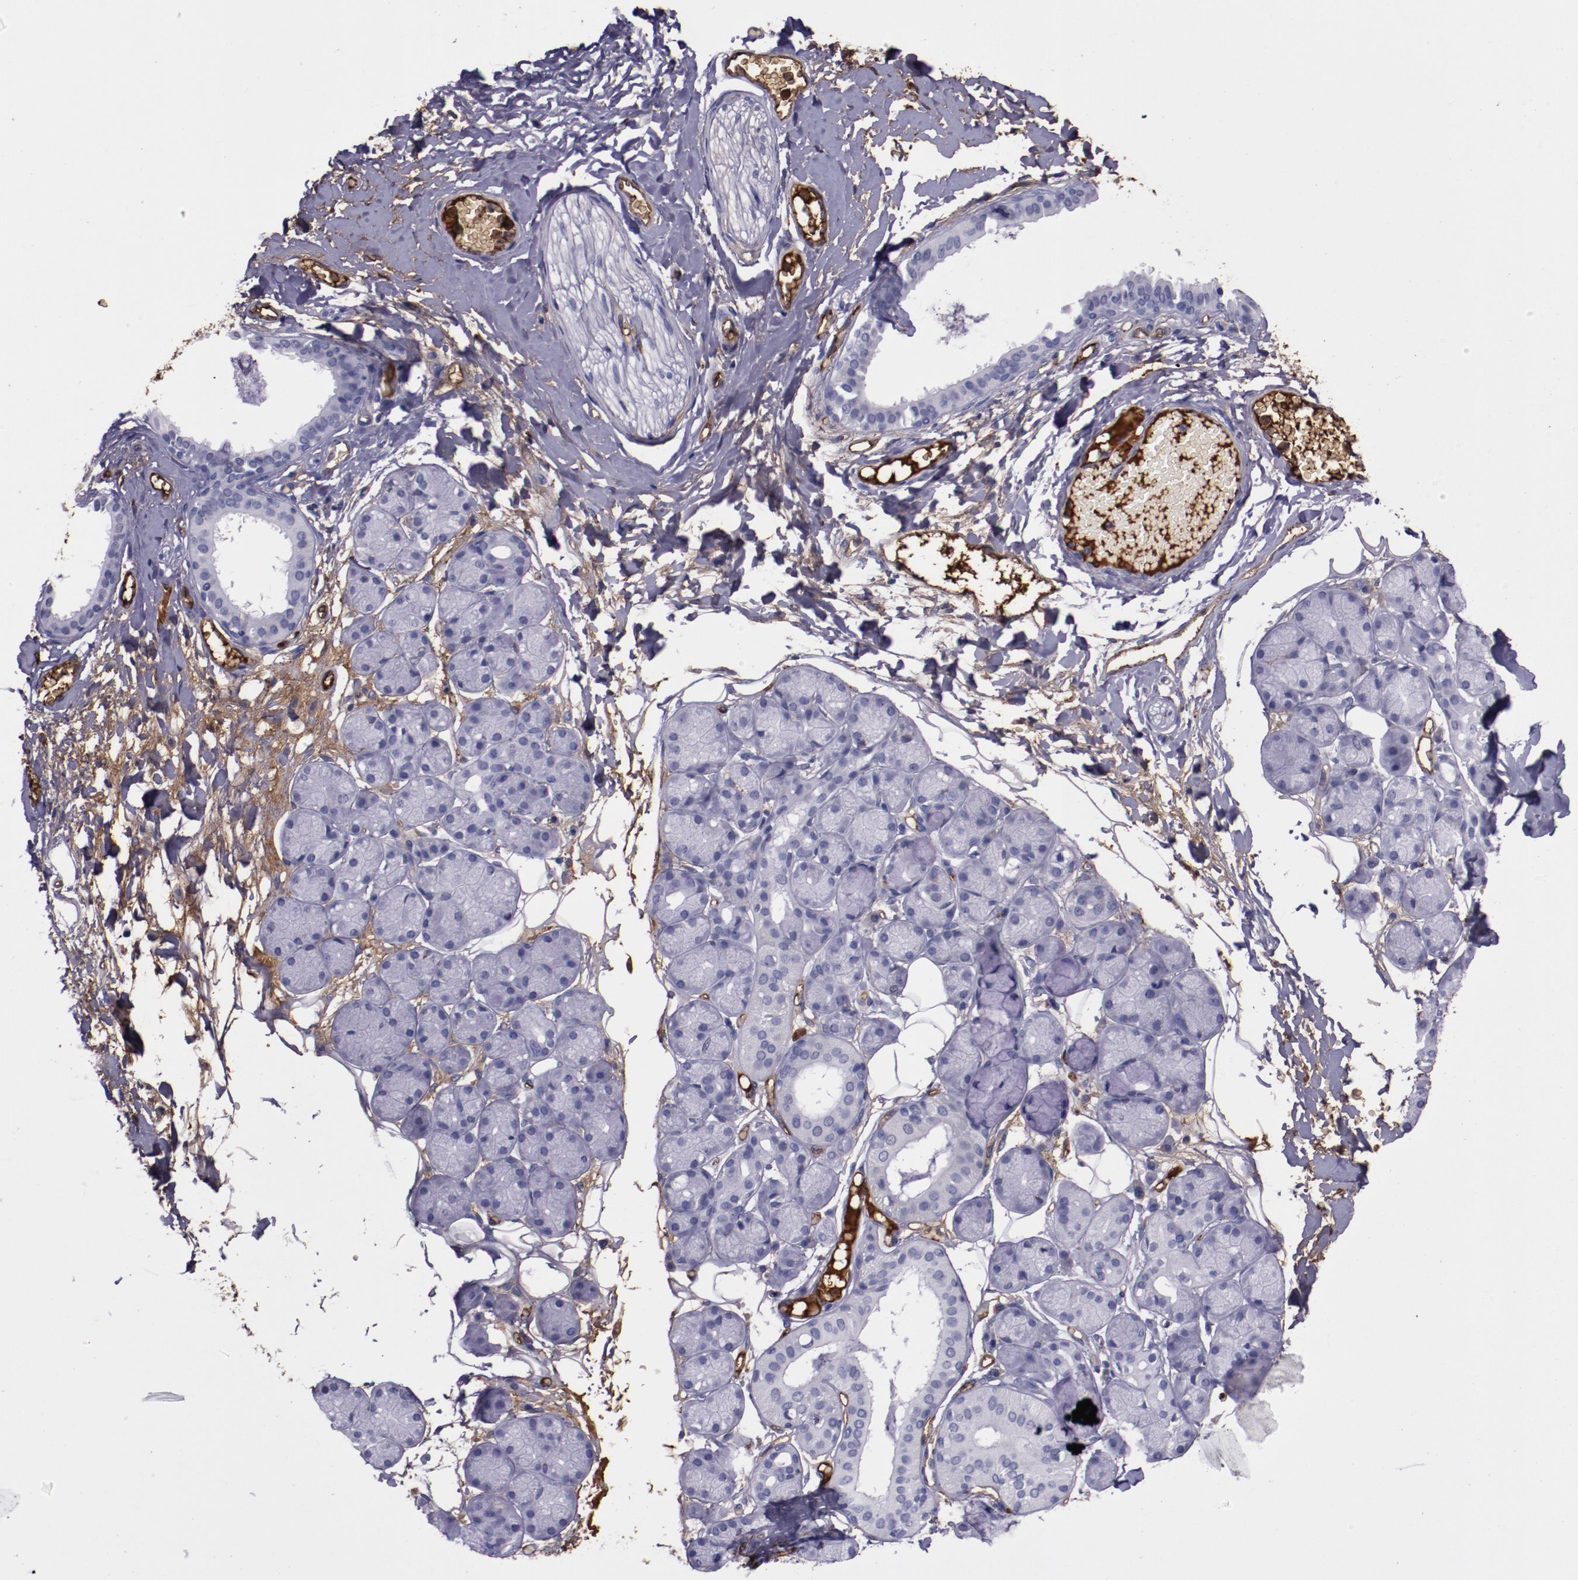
{"staining": {"intensity": "negative", "quantity": "none", "location": "none"}, "tissue": "salivary gland", "cell_type": "Glandular cells", "image_type": "normal", "snomed": [{"axis": "morphology", "description": "Normal tissue, NOS"}, {"axis": "topography", "description": "Skeletal muscle"}, {"axis": "topography", "description": "Oral tissue"}, {"axis": "topography", "description": "Salivary gland"}, {"axis": "topography", "description": "Peripheral nerve tissue"}], "caption": "DAB immunohistochemical staining of benign human salivary gland demonstrates no significant positivity in glandular cells. Nuclei are stained in blue.", "gene": "A2M", "patient": {"sex": "male", "age": 54}}